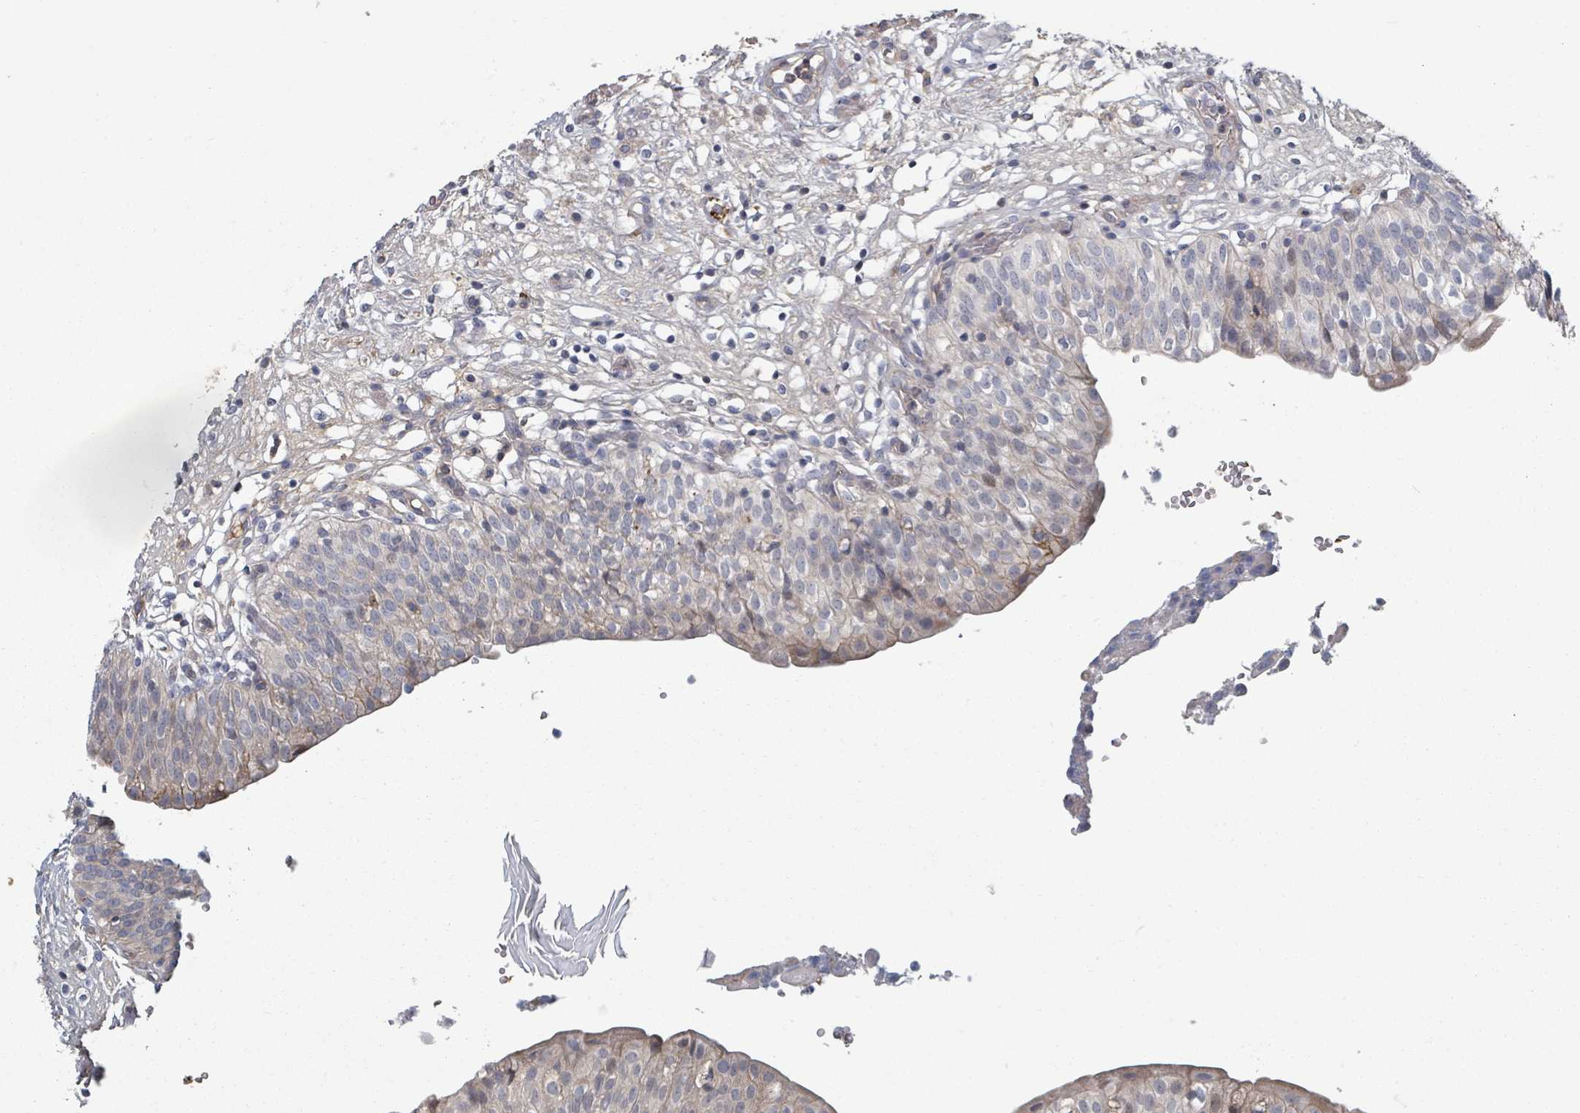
{"staining": {"intensity": "weak", "quantity": "25%-75%", "location": "cytoplasmic/membranous,nuclear"}, "tissue": "urinary bladder", "cell_type": "Urothelial cells", "image_type": "normal", "snomed": [{"axis": "morphology", "description": "Normal tissue, NOS"}, {"axis": "topography", "description": "Urinary bladder"}], "caption": "Immunohistochemical staining of unremarkable urinary bladder demonstrates 25%-75% levels of weak cytoplasmic/membranous,nuclear protein staining in about 25%-75% of urothelial cells.", "gene": "GABBR1", "patient": {"sex": "male", "age": 55}}